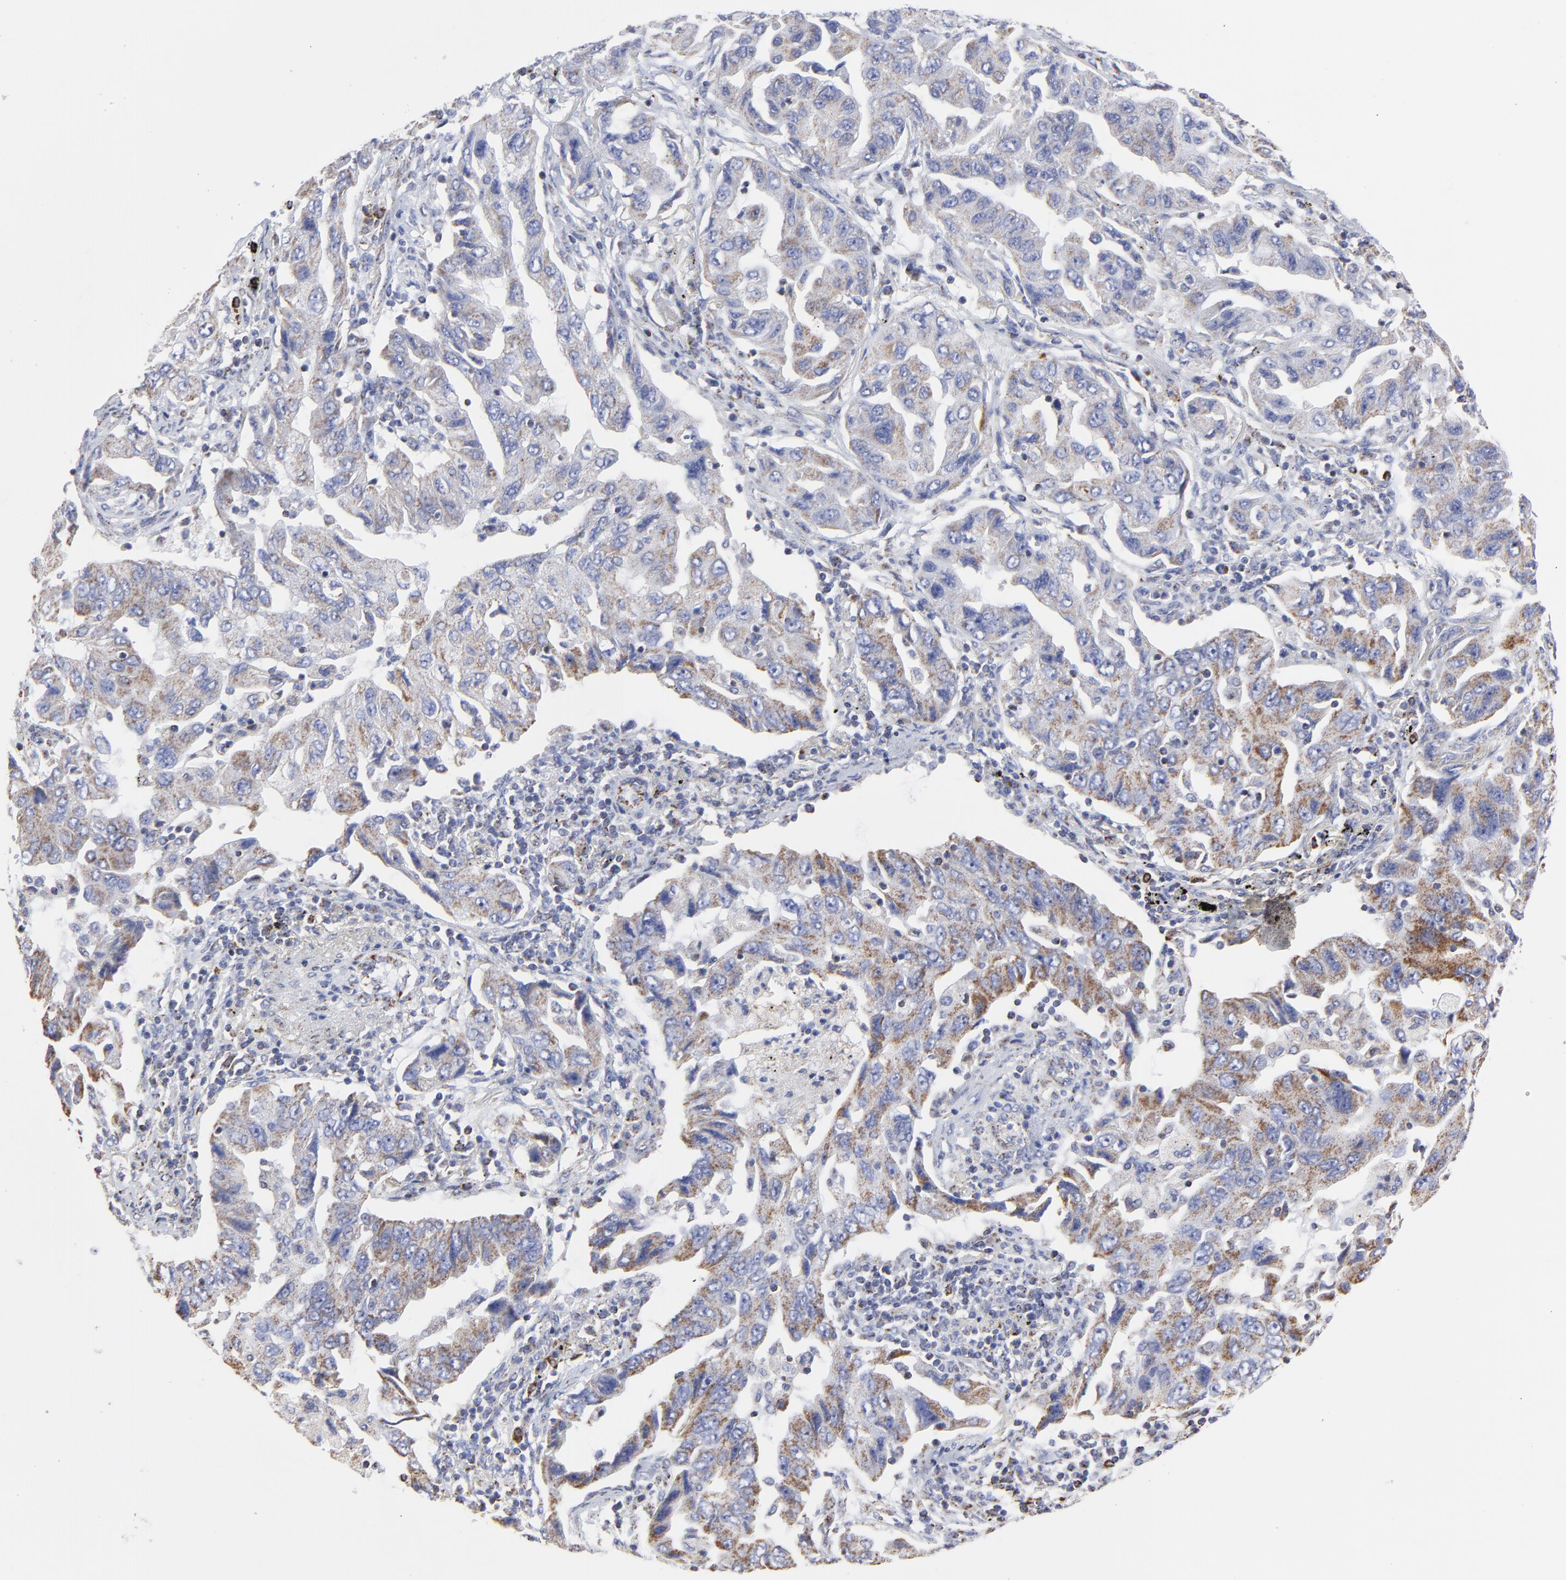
{"staining": {"intensity": "weak", "quantity": ">75%", "location": "cytoplasmic/membranous"}, "tissue": "lung cancer", "cell_type": "Tumor cells", "image_type": "cancer", "snomed": [{"axis": "morphology", "description": "Adenocarcinoma, NOS"}, {"axis": "topography", "description": "Lung"}], "caption": "Tumor cells demonstrate low levels of weak cytoplasmic/membranous staining in about >75% of cells in lung cancer.", "gene": "PINK1", "patient": {"sex": "female", "age": 65}}